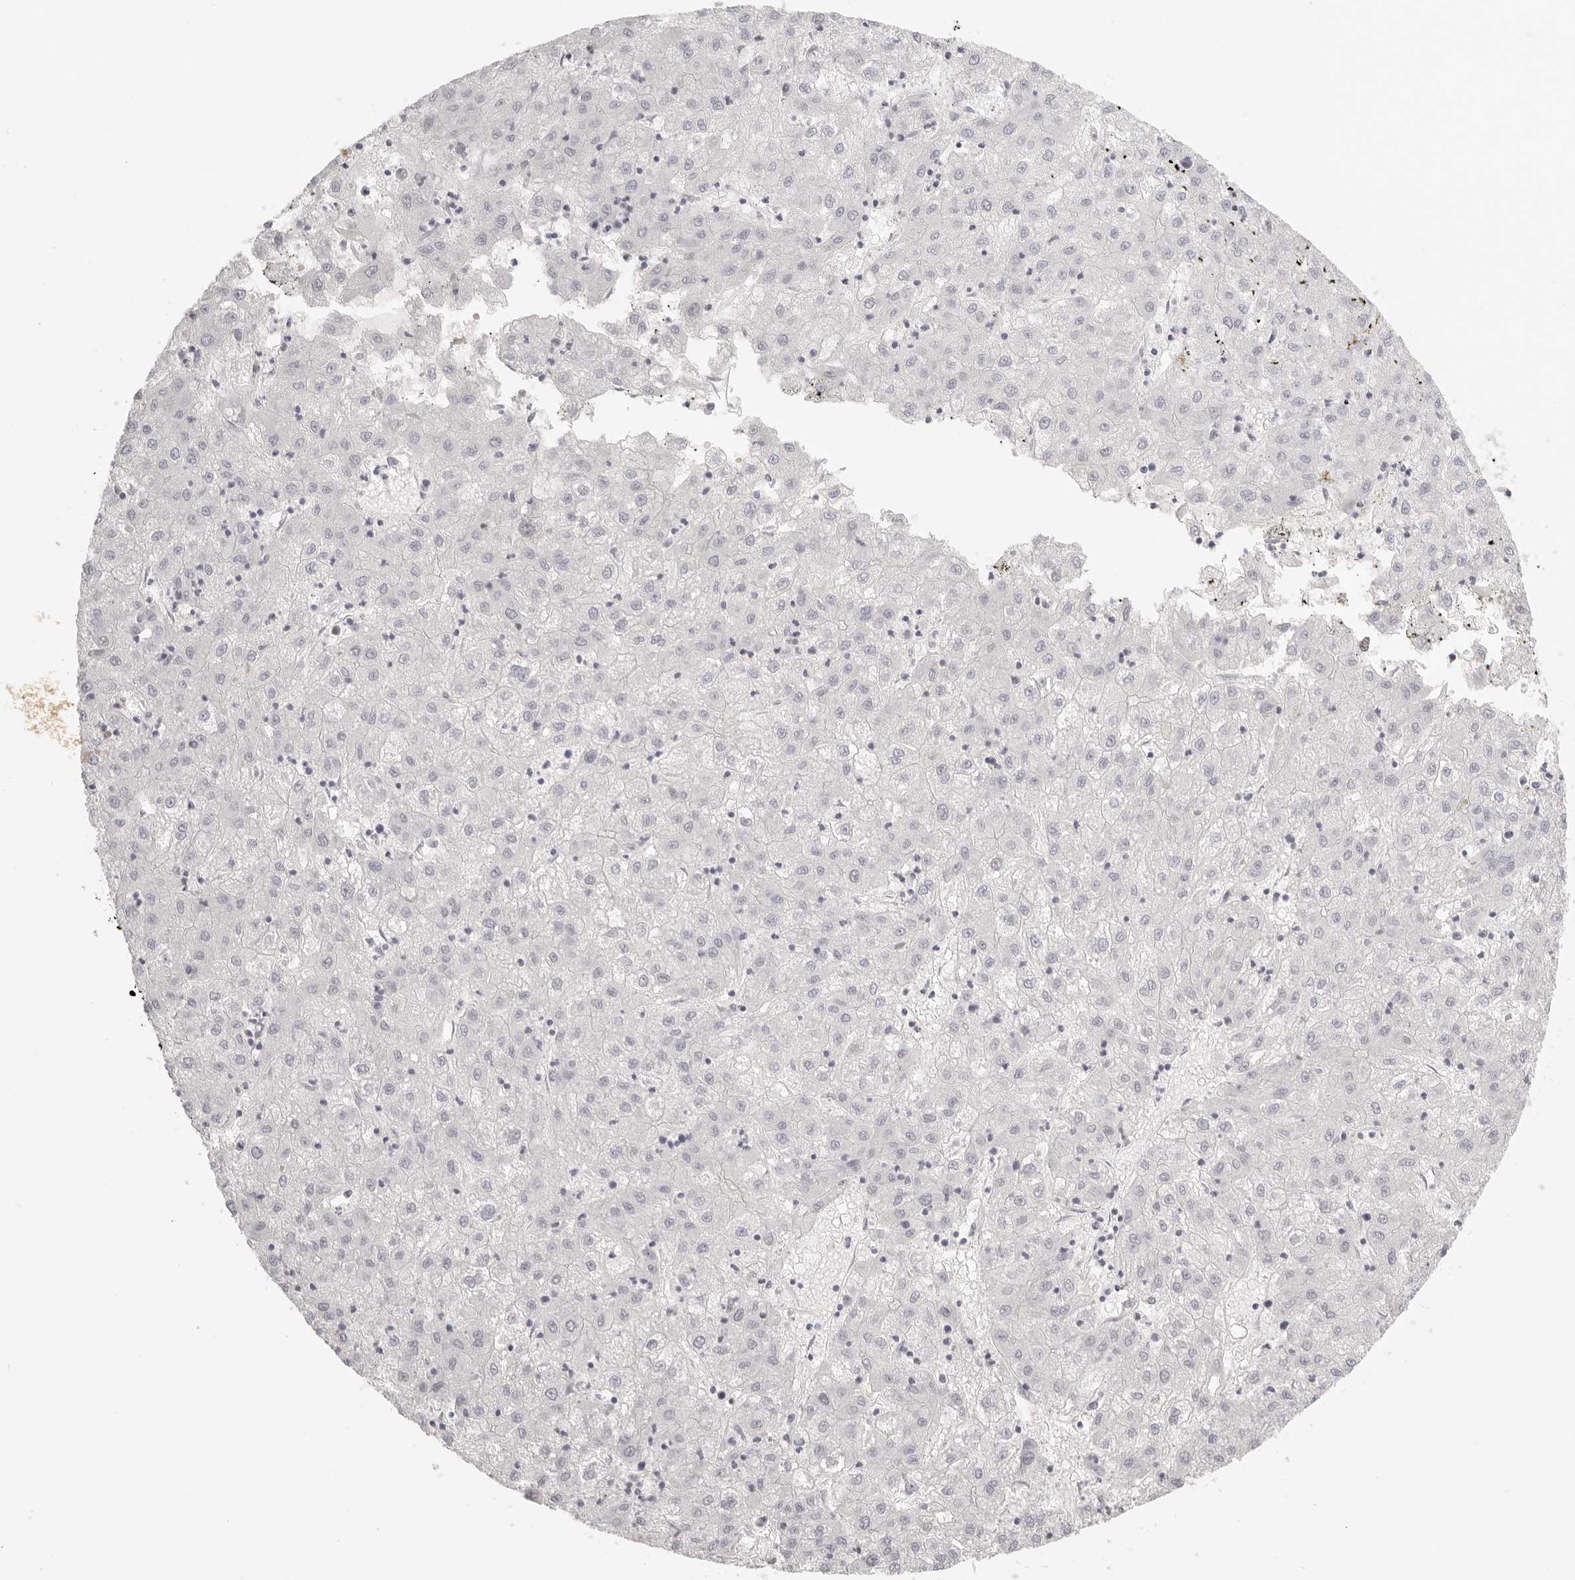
{"staining": {"intensity": "negative", "quantity": "none", "location": "none"}, "tissue": "liver cancer", "cell_type": "Tumor cells", "image_type": "cancer", "snomed": [{"axis": "morphology", "description": "Carcinoma, Hepatocellular, NOS"}, {"axis": "topography", "description": "Liver"}], "caption": "Photomicrograph shows no significant protein staining in tumor cells of liver cancer.", "gene": "RXFP1", "patient": {"sex": "male", "age": 72}}